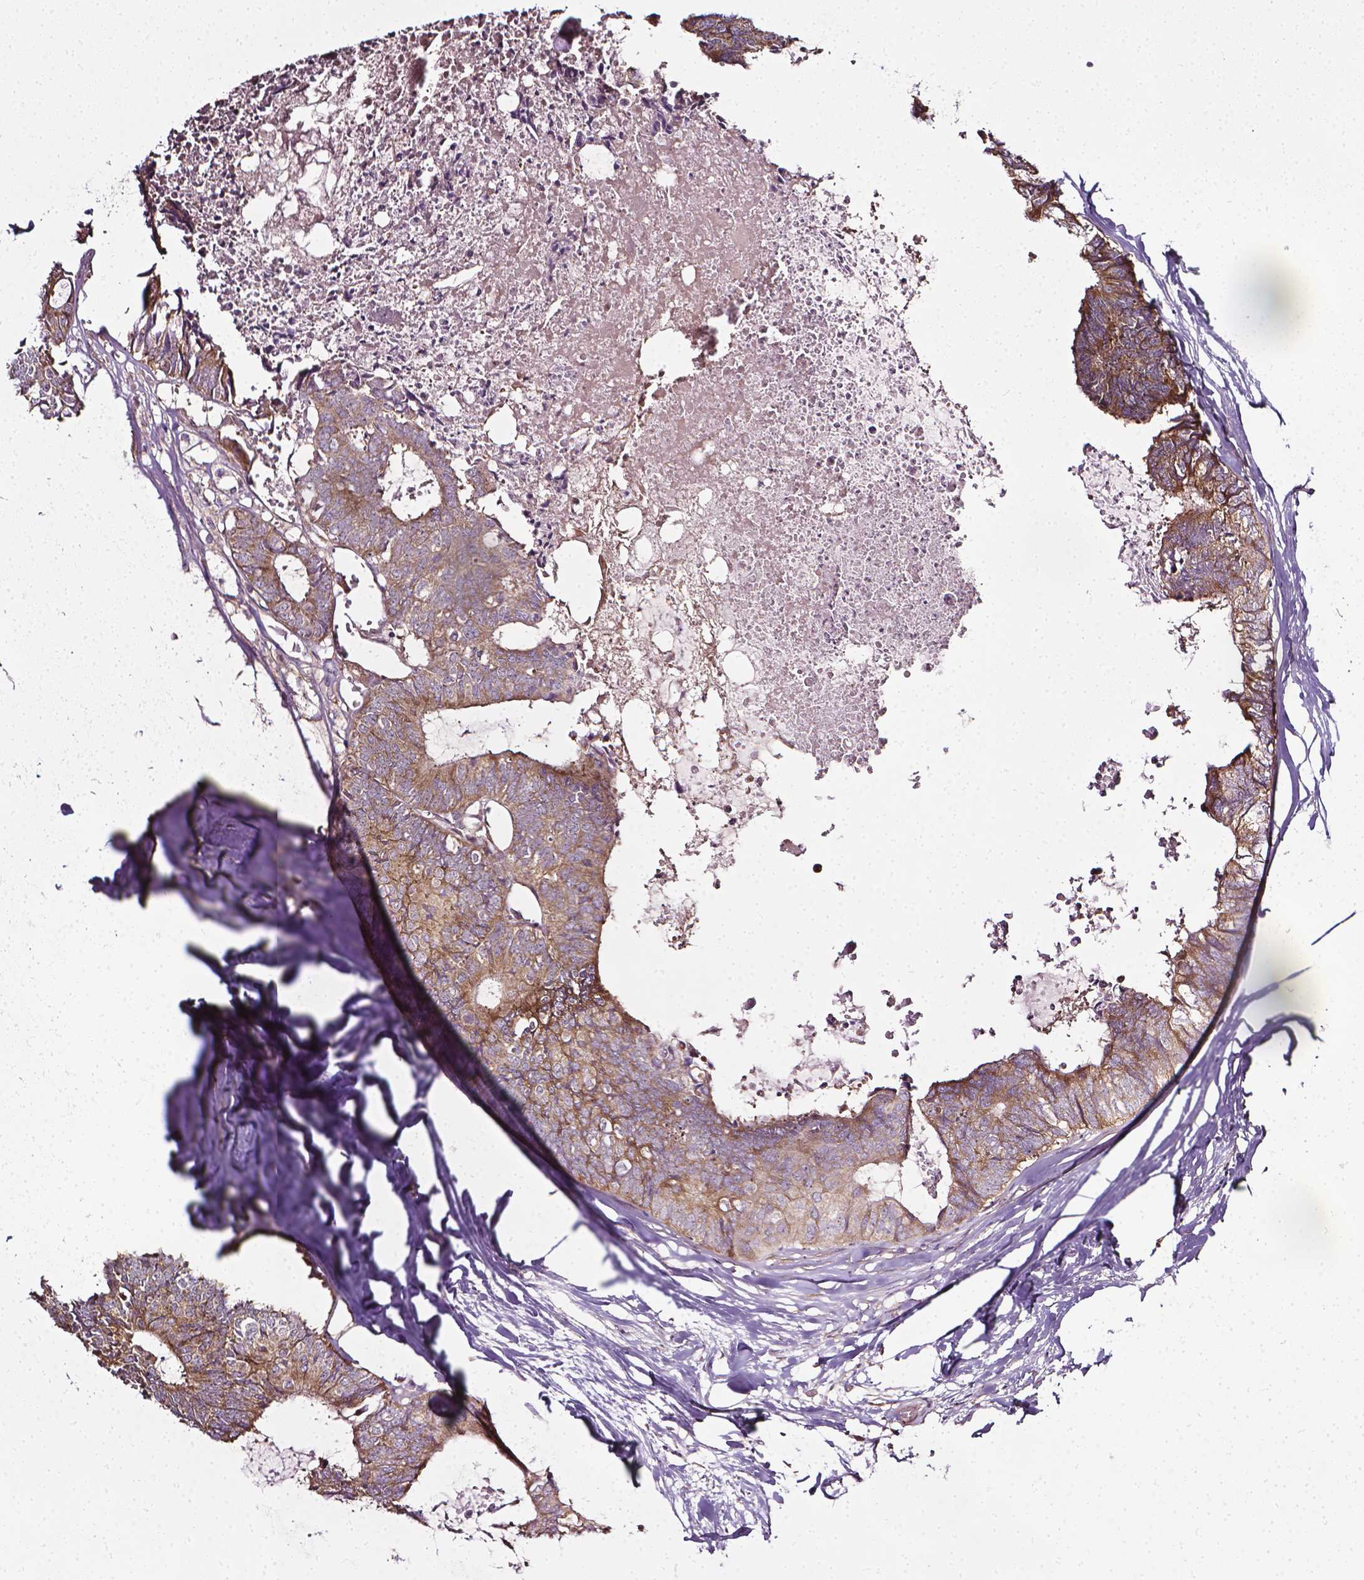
{"staining": {"intensity": "moderate", "quantity": ">75%", "location": "cytoplasmic/membranous"}, "tissue": "colorectal cancer", "cell_type": "Tumor cells", "image_type": "cancer", "snomed": [{"axis": "morphology", "description": "Adenocarcinoma, NOS"}, {"axis": "topography", "description": "Colon"}, {"axis": "topography", "description": "Rectum"}], "caption": "A high-resolution histopathology image shows immunohistochemistry (IHC) staining of colorectal cancer (adenocarcinoma), which displays moderate cytoplasmic/membranous staining in approximately >75% of tumor cells. (Stains: DAB (3,3'-diaminobenzidine) in brown, nuclei in blue, Microscopy: brightfield microscopy at high magnification).", "gene": "PRAG1", "patient": {"sex": "male", "age": 57}}